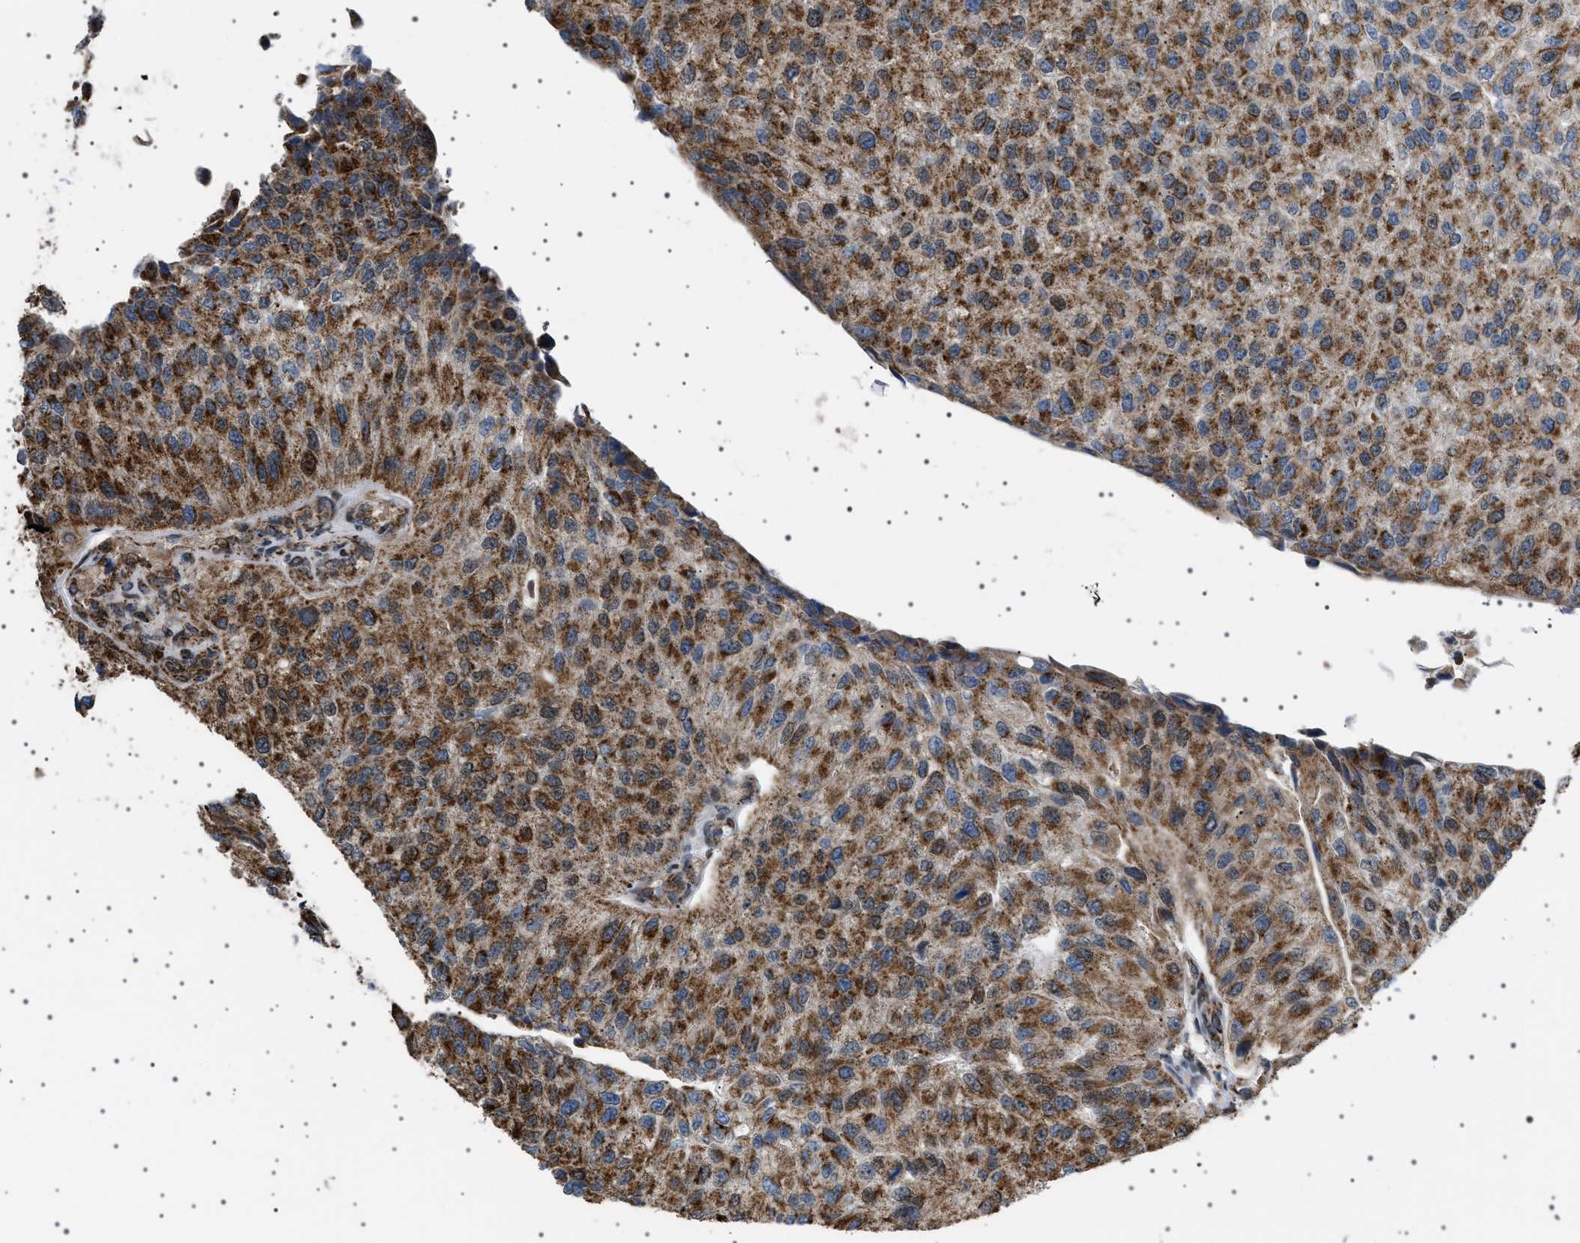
{"staining": {"intensity": "strong", "quantity": ">75%", "location": "cytoplasmic/membranous"}, "tissue": "urothelial cancer", "cell_type": "Tumor cells", "image_type": "cancer", "snomed": [{"axis": "morphology", "description": "Urothelial carcinoma, High grade"}, {"axis": "topography", "description": "Kidney"}, {"axis": "topography", "description": "Urinary bladder"}], "caption": "Immunohistochemical staining of urothelial cancer displays high levels of strong cytoplasmic/membranous positivity in approximately >75% of tumor cells.", "gene": "MELK", "patient": {"sex": "male", "age": 77}}